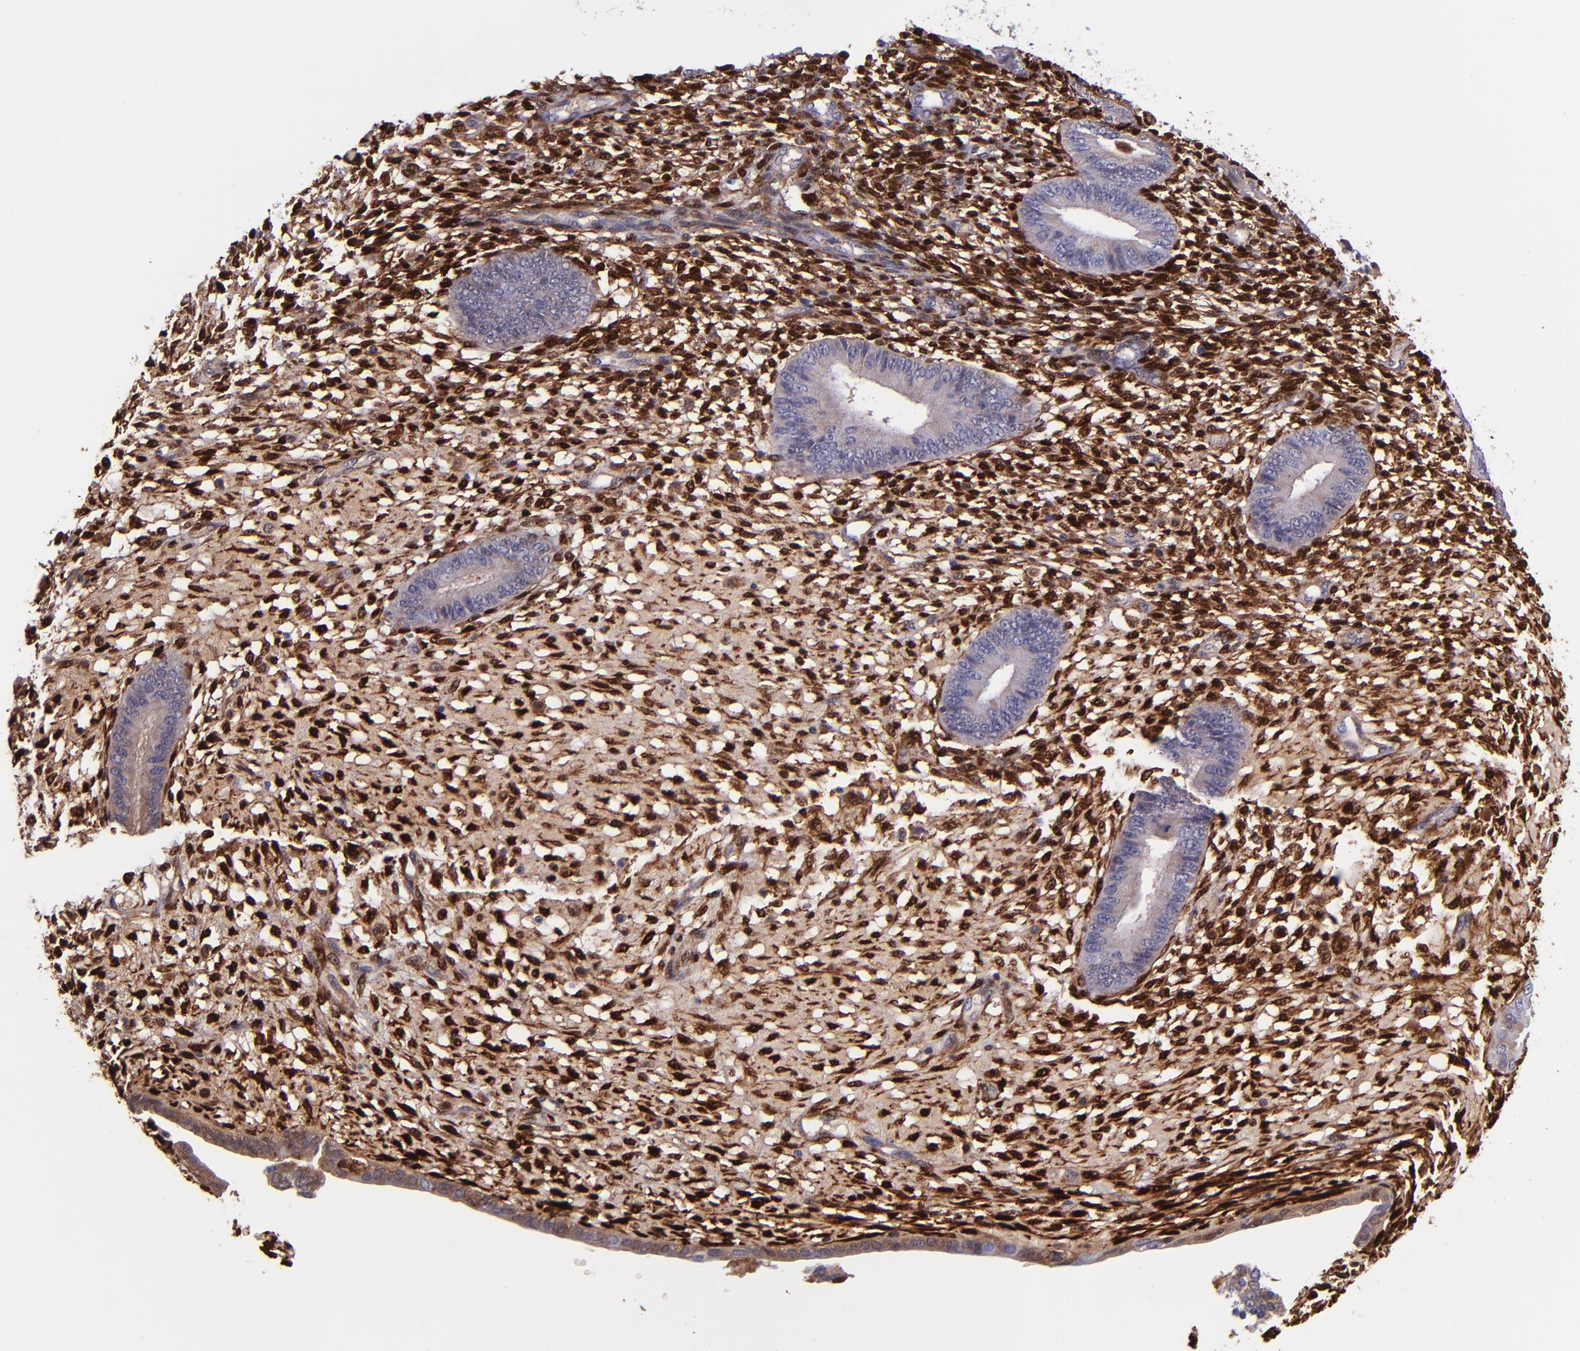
{"staining": {"intensity": "strong", "quantity": ">75%", "location": "nuclear"}, "tissue": "endometrium", "cell_type": "Cells in endometrial stroma", "image_type": "normal", "snomed": [{"axis": "morphology", "description": "Normal tissue, NOS"}, {"axis": "topography", "description": "Endometrium"}], "caption": "This is an image of immunohistochemistry (IHC) staining of unremarkable endometrium, which shows strong staining in the nuclear of cells in endometrial stroma.", "gene": "LGALS1", "patient": {"sex": "female", "age": 42}}